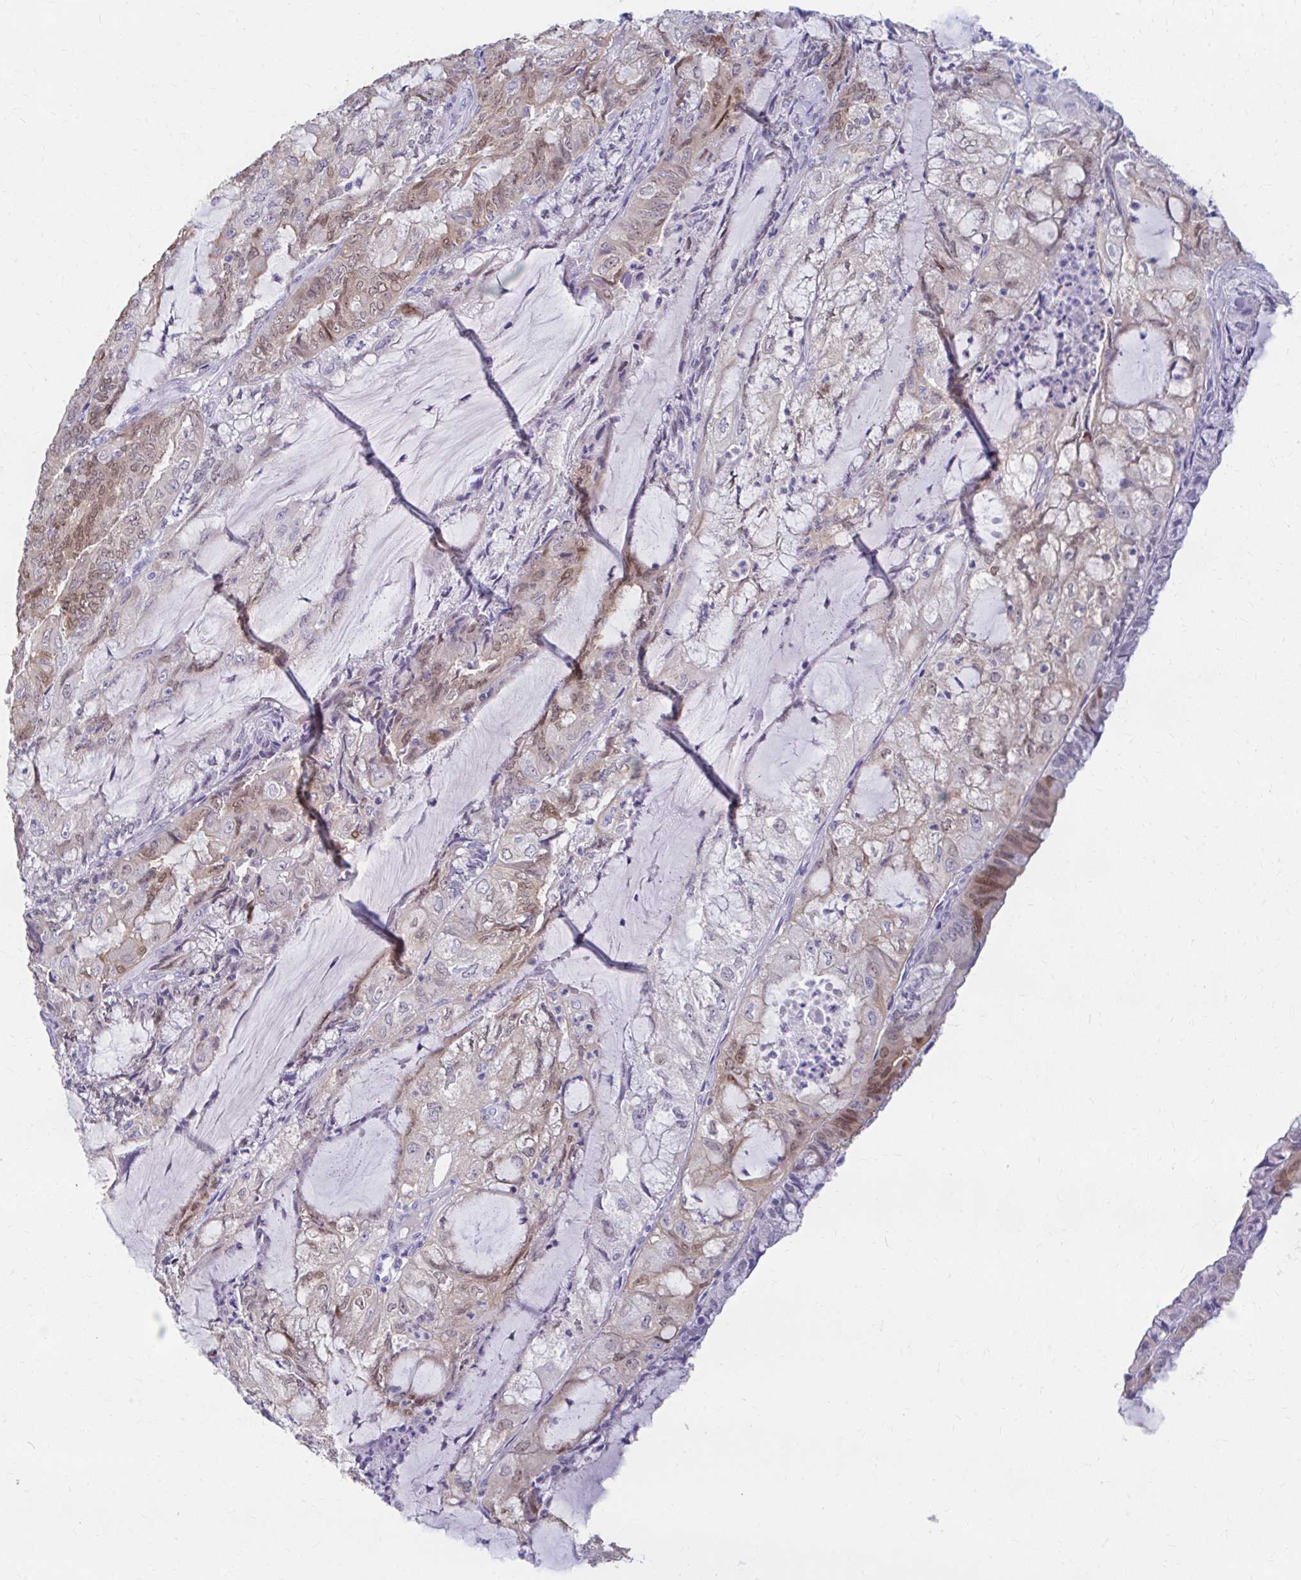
{"staining": {"intensity": "weak", "quantity": "25%-75%", "location": "nuclear"}, "tissue": "endometrial cancer", "cell_type": "Tumor cells", "image_type": "cancer", "snomed": [{"axis": "morphology", "description": "Adenocarcinoma, NOS"}, {"axis": "topography", "description": "Endometrium"}], "caption": "IHC of human endometrial cancer (adenocarcinoma) demonstrates low levels of weak nuclear expression in approximately 25%-75% of tumor cells.", "gene": "RGS16", "patient": {"sex": "female", "age": 81}}